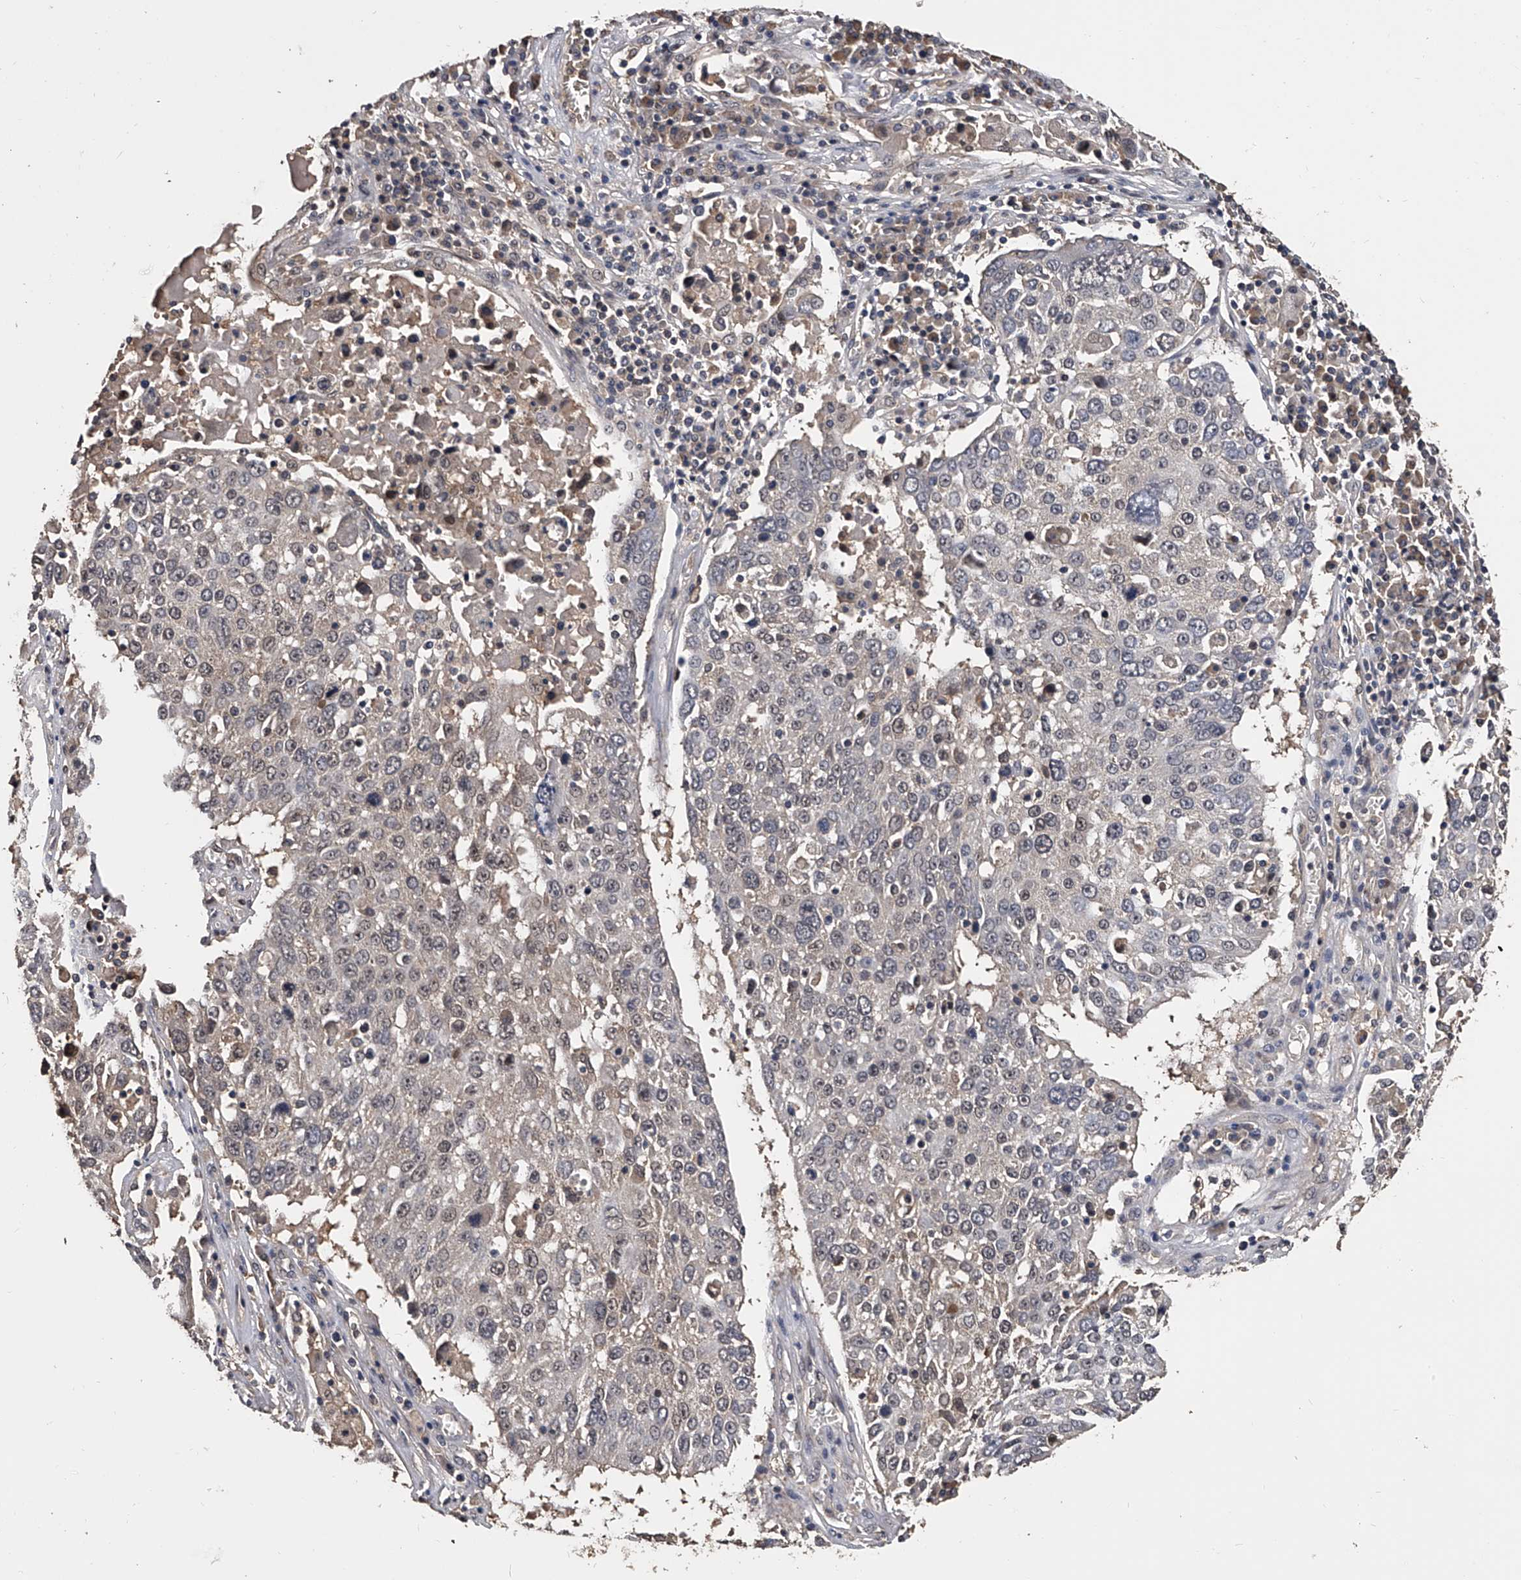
{"staining": {"intensity": "negative", "quantity": "none", "location": "none"}, "tissue": "lung cancer", "cell_type": "Tumor cells", "image_type": "cancer", "snomed": [{"axis": "morphology", "description": "Squamous cell carcinoma, NOS"}, {"axis": "topography", "description": "Lung"}], "caption": "A histopathology image of human lung squamous cell carcinoma is negative for staining in tumor cells.", "gene": "EFCAB7", "patient": {"sex": "male", "age": 65}}